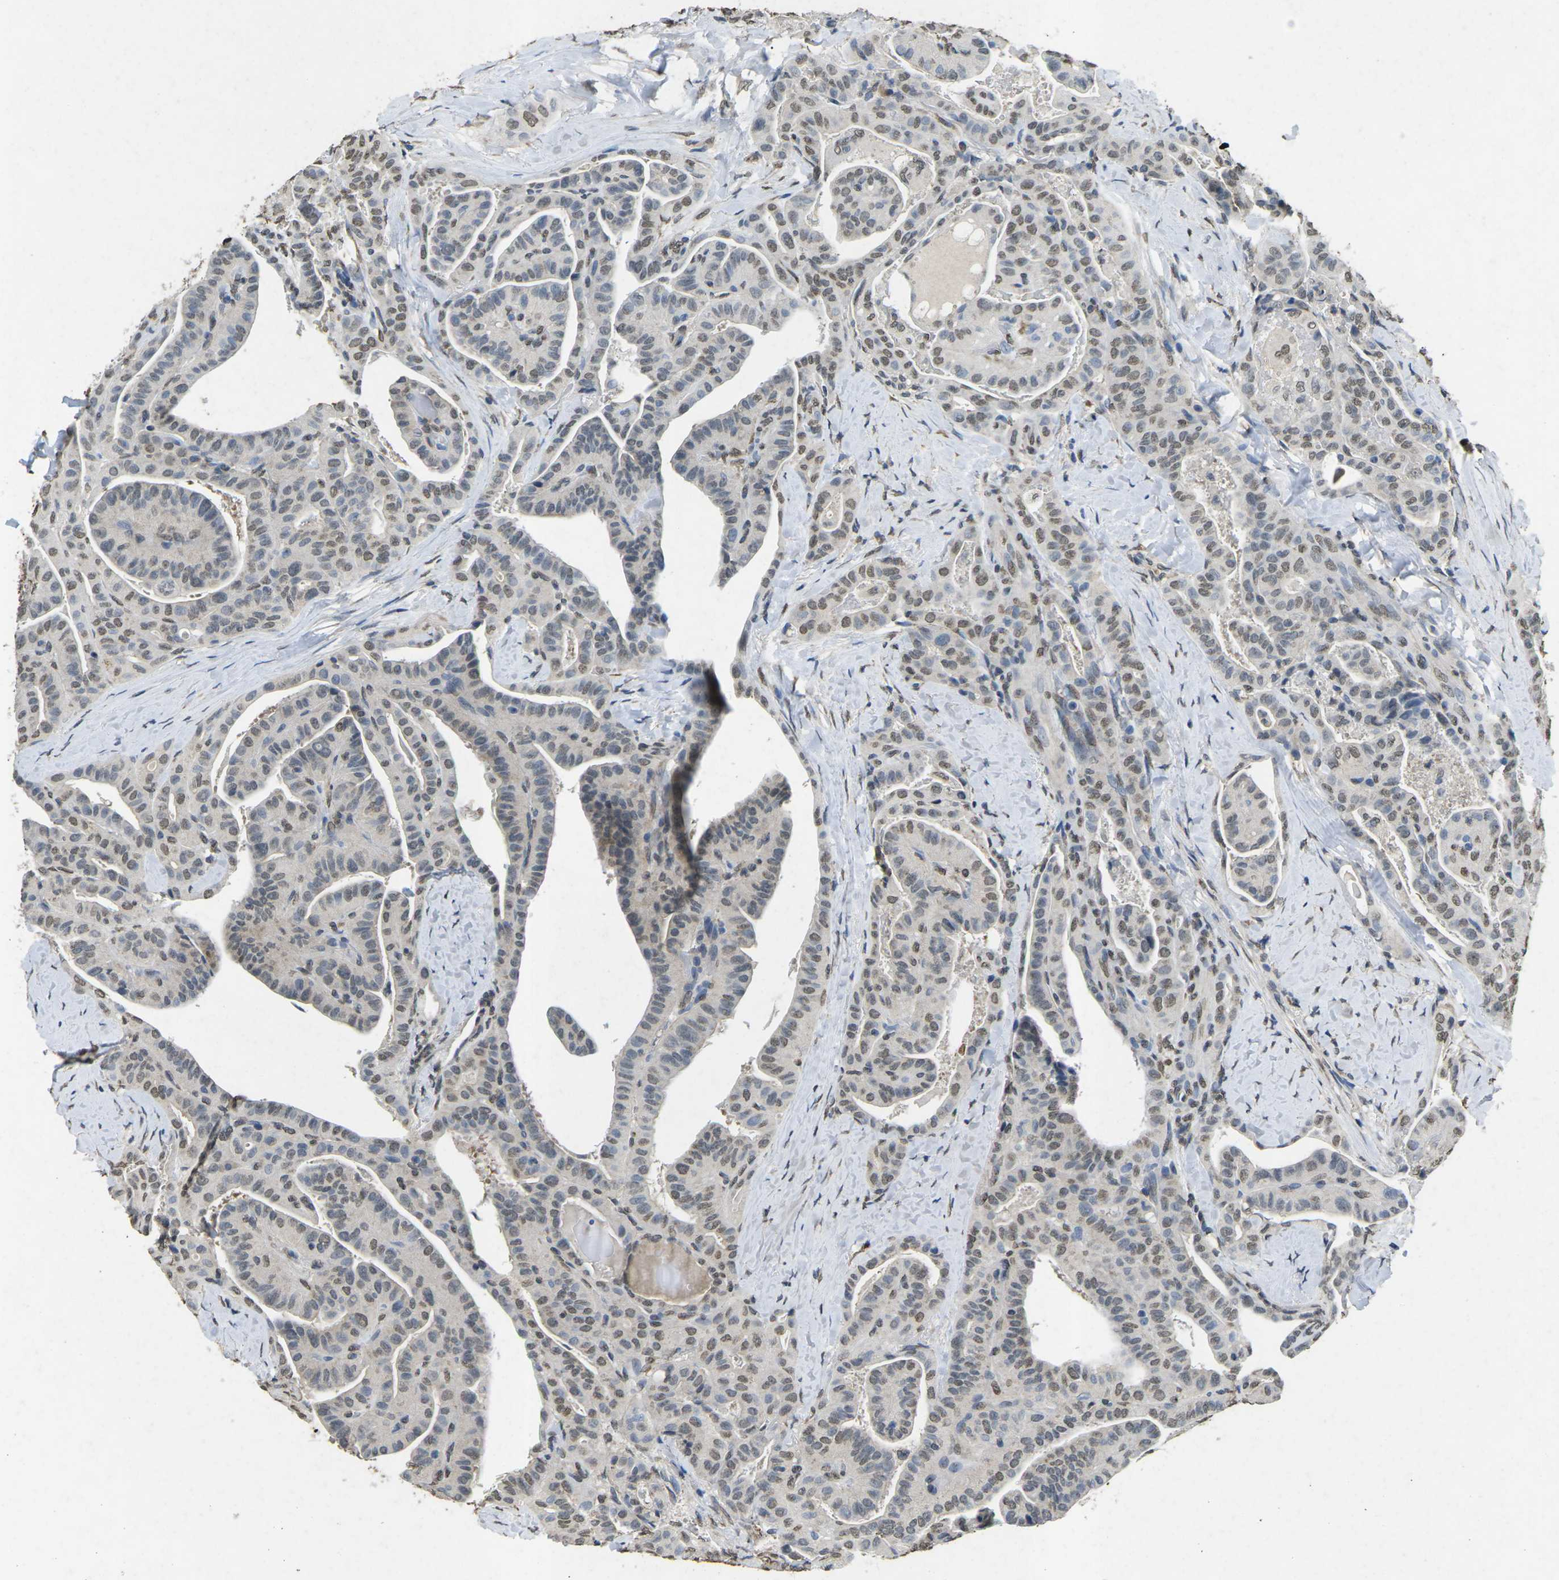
{"staining": {"intensity": "weak", "quantity": "25%-75%", "location": "nuclear"}, "tissue": "thyroid cancer", "cell_type": "Tumor cells", "image_type": "cancer", "snomed": [{"axis": "morphology", "description": "Papillary adenocarcinoma, NOS"}, {"axis": "topography", "description": "Thyroid gland"}], "caption": "Brown immunohistochemical staining in human thyroid cancer exhibits weak nuclear positivity in about 25%-75% of tumor cells.", "gene": "SCNN1B", "patient": {"sex": "male", "age": 77}}